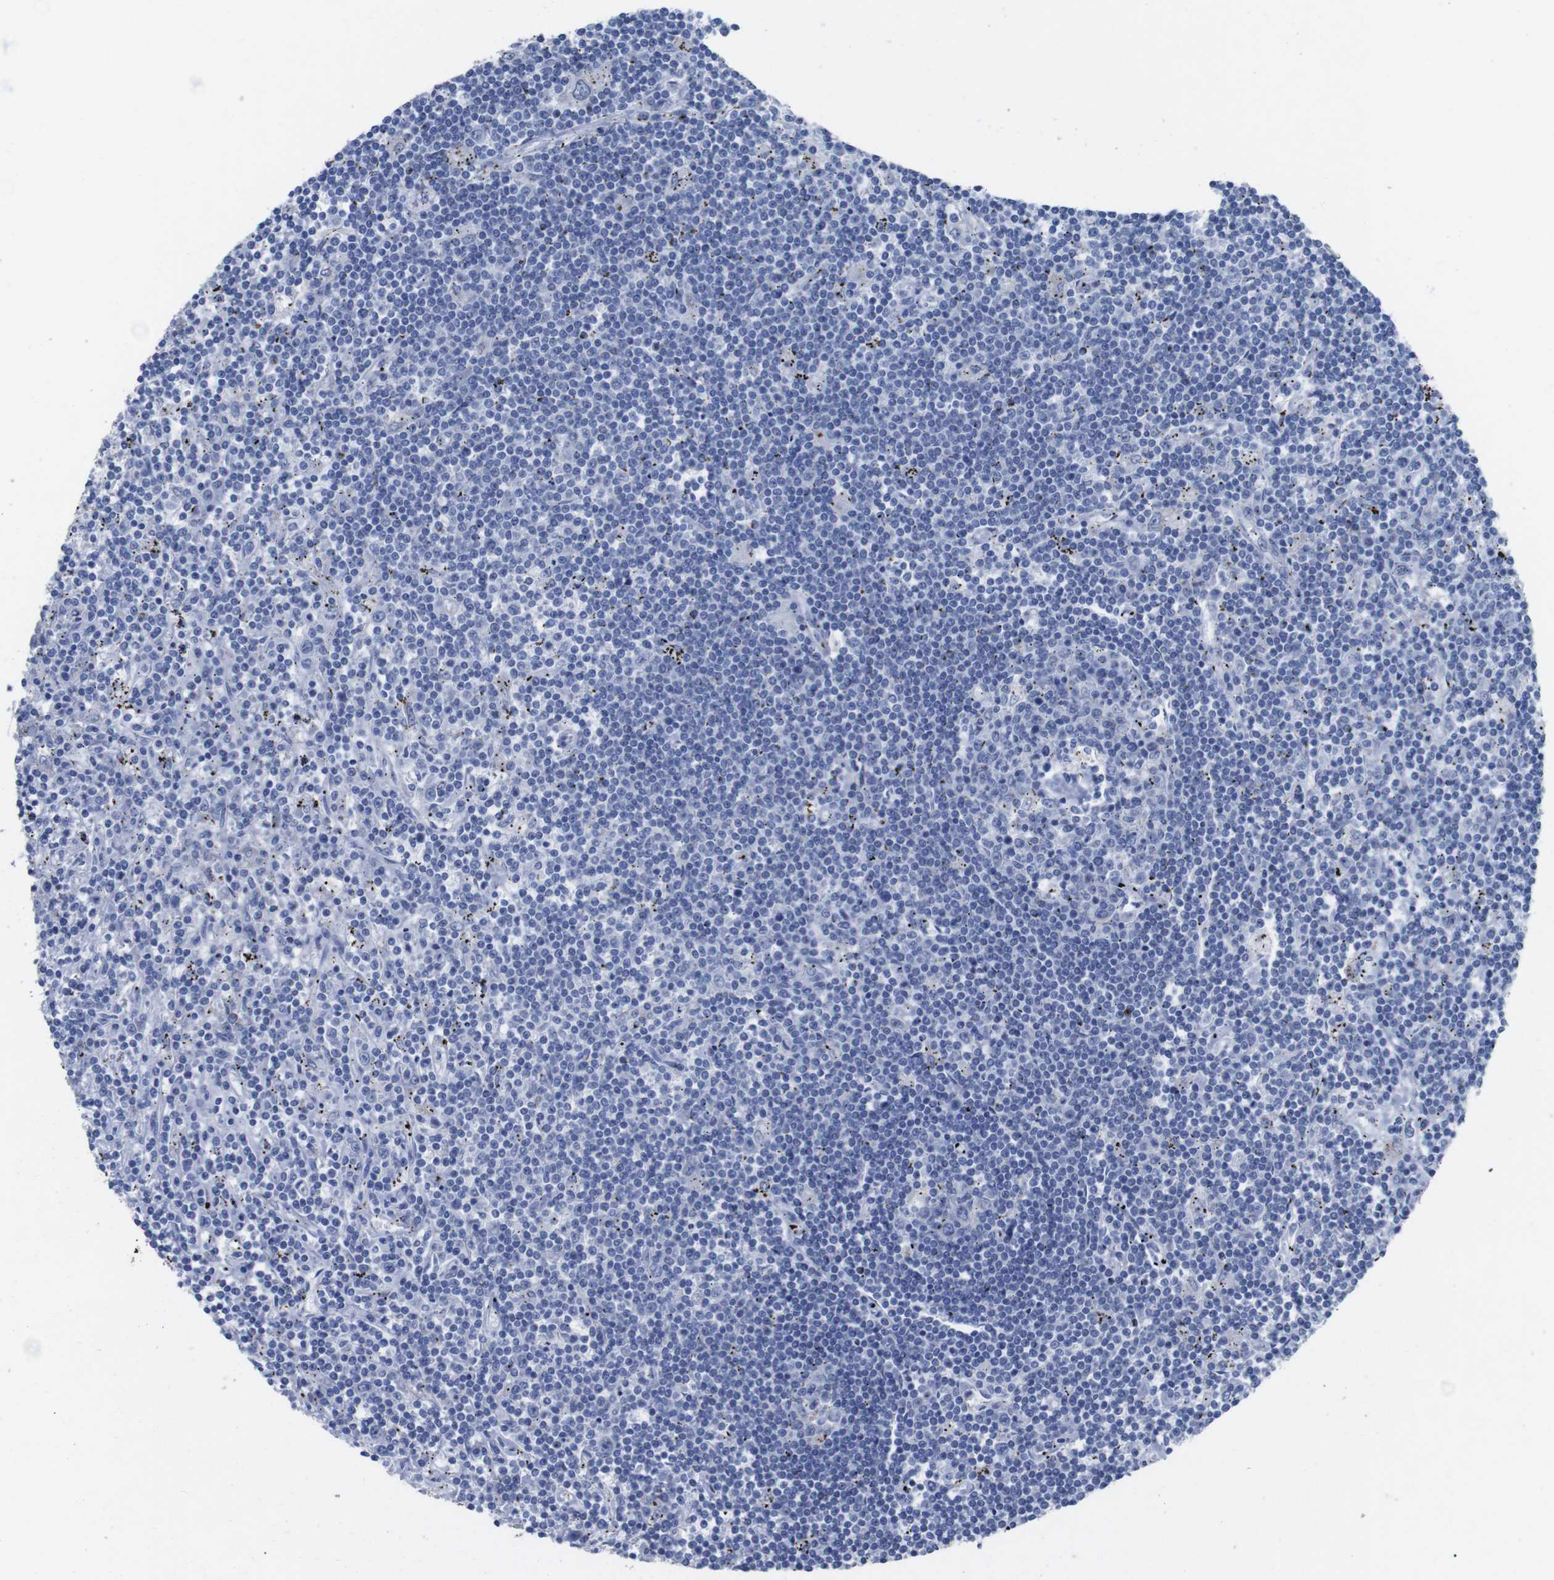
{"staining": {"intensity": "negative", "quantity": "none", "location": "none"}, "tissue": "lymphoma", "cell_type": "Tumor cells", "image_type": "cancer", "snomed": [{"axis": "morphology", "description": "Malignant lymphoma, non-Hodgkin's type, Low grade"}, {"axis": "topography", "description": "Spleen"}], "caption": "Immunohistochemistry photomicrograph of neoplastic tissue: low-grade malignant lymphoma, non-Hodgkin's type stained with DAB (3,3'-diaminobenzidine) demonstrates no significant protein expression in tumor cells.", "gene": "GJB2", "patient": {"sex": "male", "age": 76}}